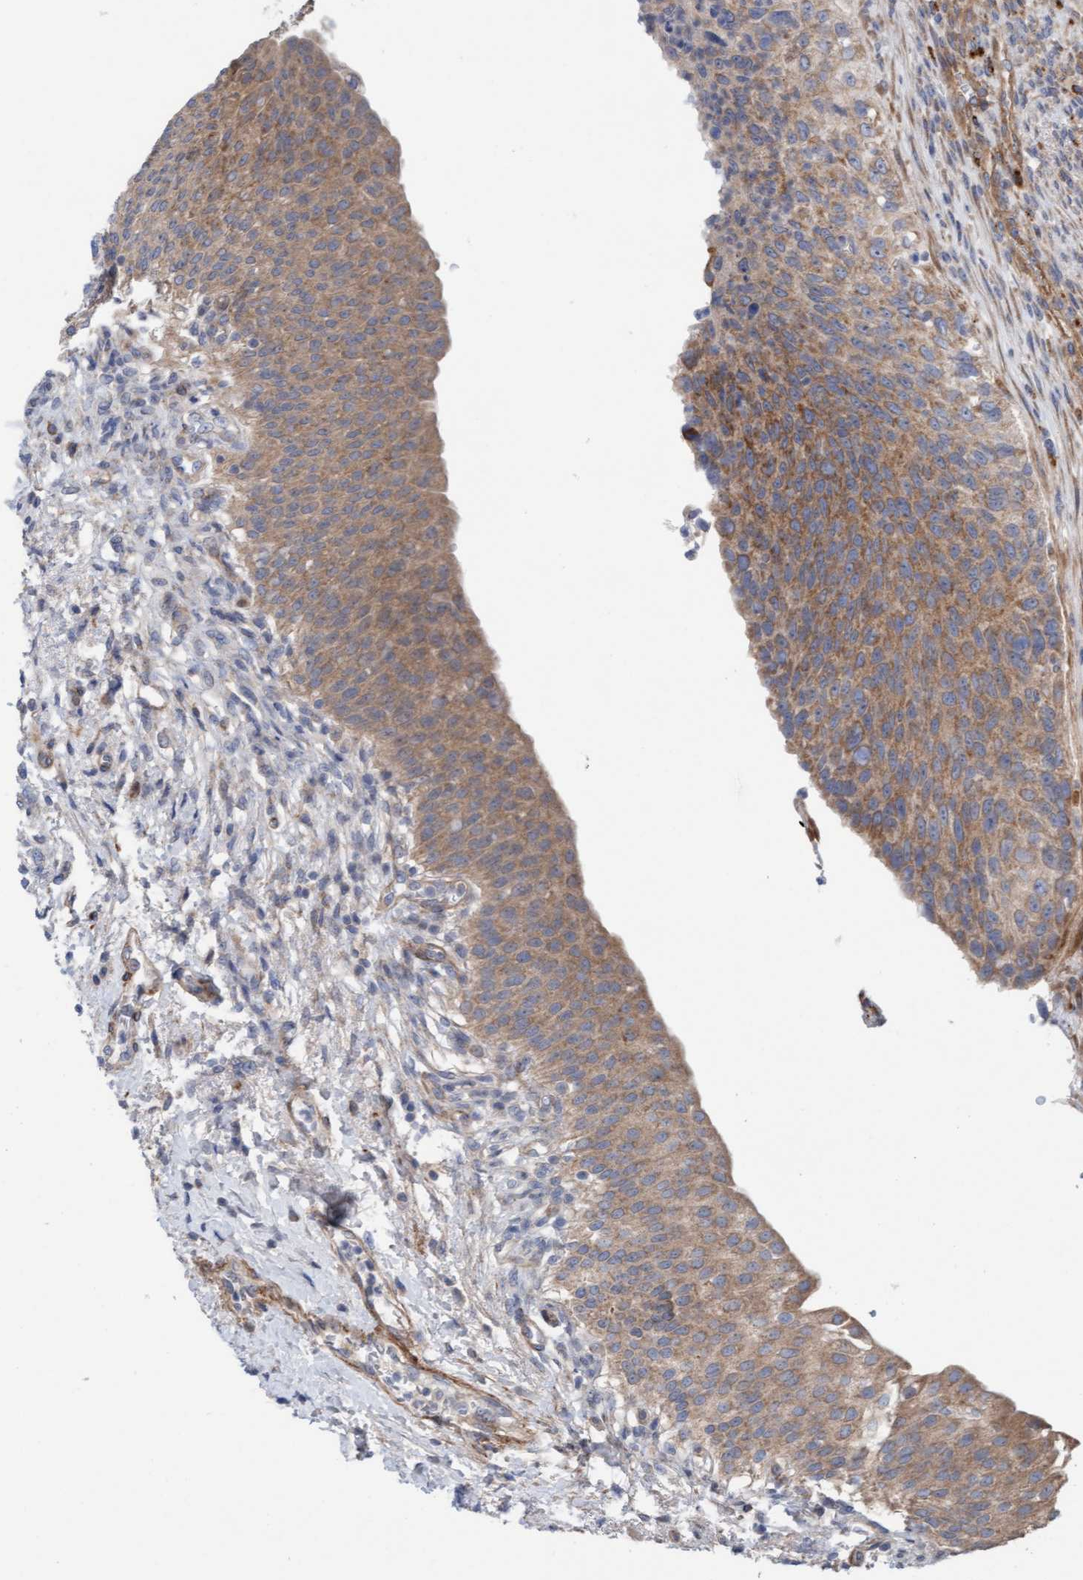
{"staining": {"intensity": "moderate", "quantity": ">75%", "location": "cytoplasmic/membranous"}, "tissue": "urinary bladder", "cell_type": "Urothelial cells", "image_type": "normal", "snomed": [{"axis": "morphology", "description": "Normal tissue, NOS"}, {"axis": "topography", "description": "Urinary bladder"}], "caption": "An immunohistochemistry (IHC) photomicrograph of normal tissue is shown. Protein staining in brown shows moderate cytoplasmic/membranous positivity in urinary bladder within urothelial cells.", "gene": "CDK5RAP3", "patient": {"sex": "female", "age": 60}}